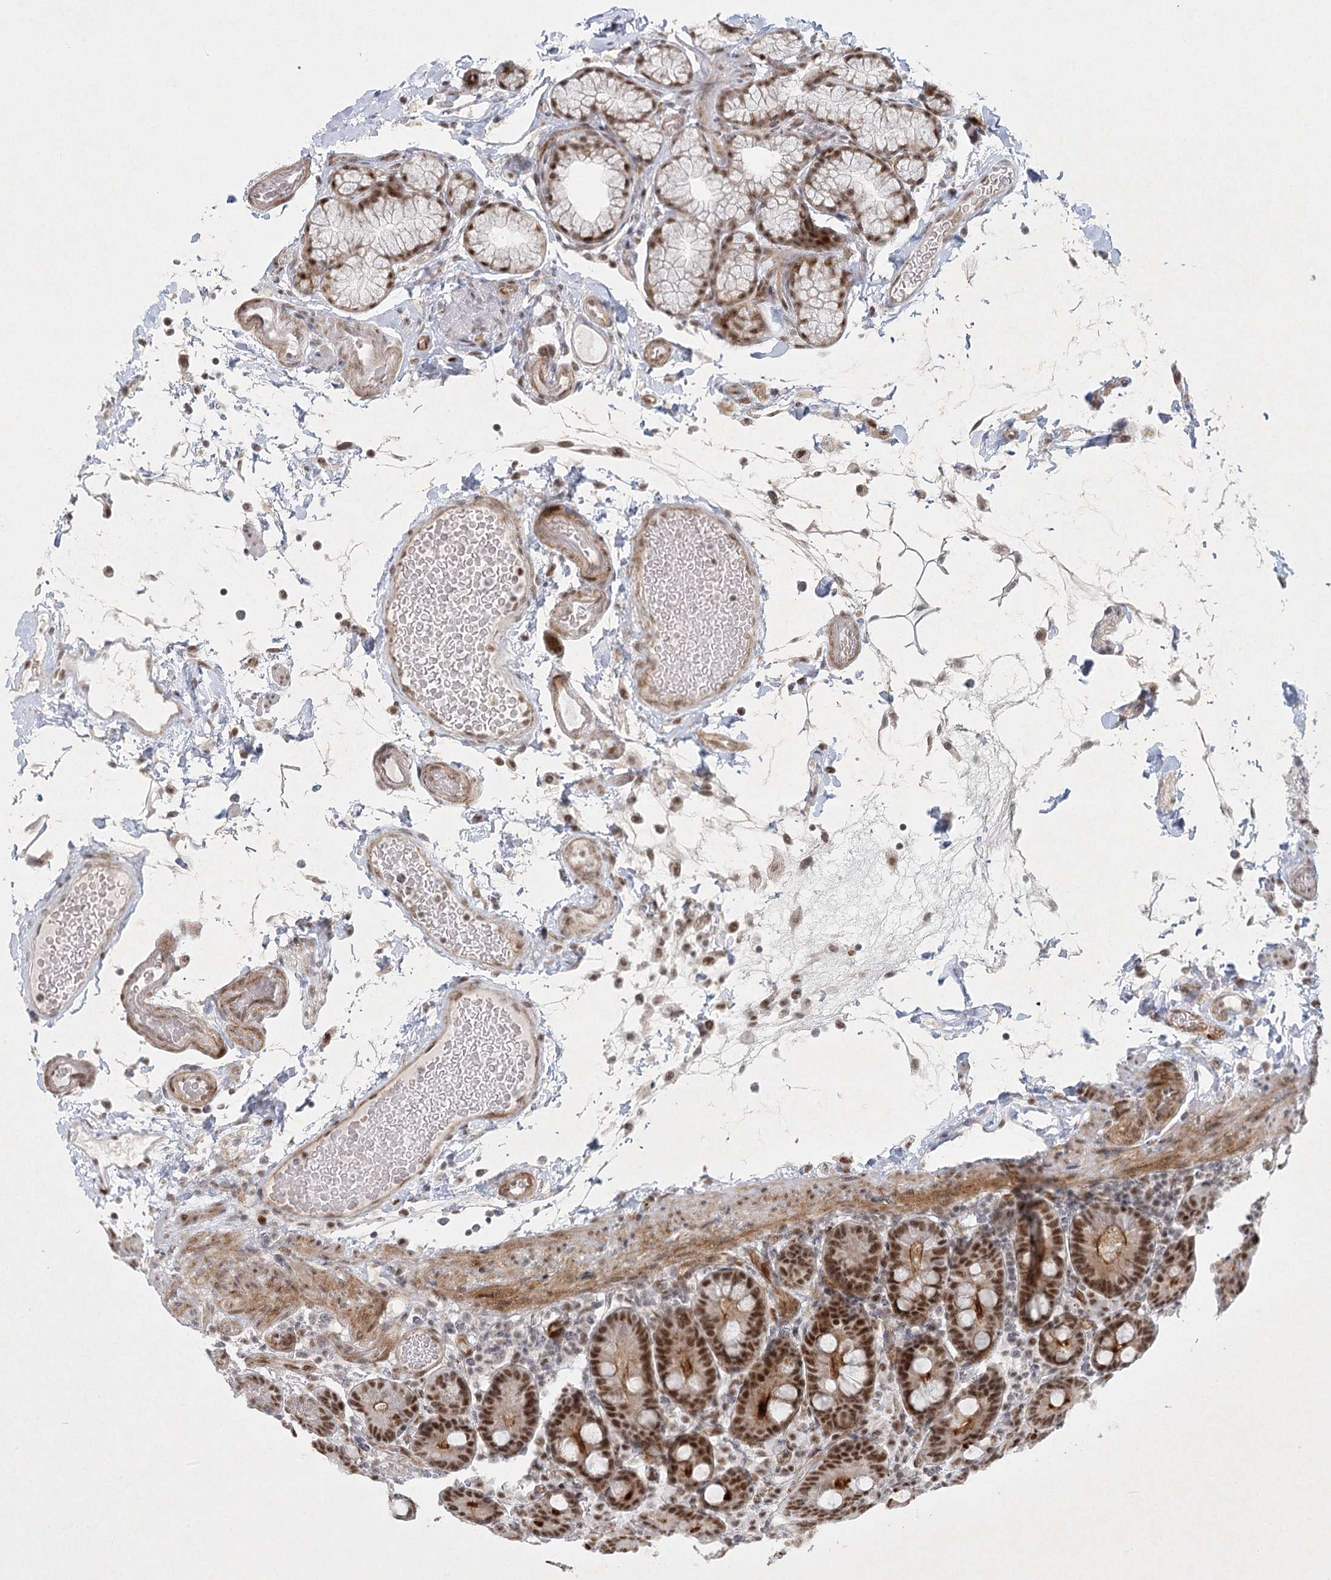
{"staining": {"intensity": "strong", "quantity": ">75%", "location": "cytoplasmic/membranous,nuclear"}, "tissue": "duodenum", "cell_type": "Glandular cells", "image_type": "normal", "snomed": [{"axis": "morphology", "description": "Normal tissue, NOS"}, {"axis": "topography", "description": "Small intestine, NOS"}], "caption": "Immunohistochemistry (DAB (3,3'-diaminobenzidine)) staining of unremarkable human duodenum shows strong cytoplasmic/membranous,nuclear protein staining in approximately >75% of glandular cells.", "gene": "U2SURP", "patient": {"sex": "female", "age": 71}}